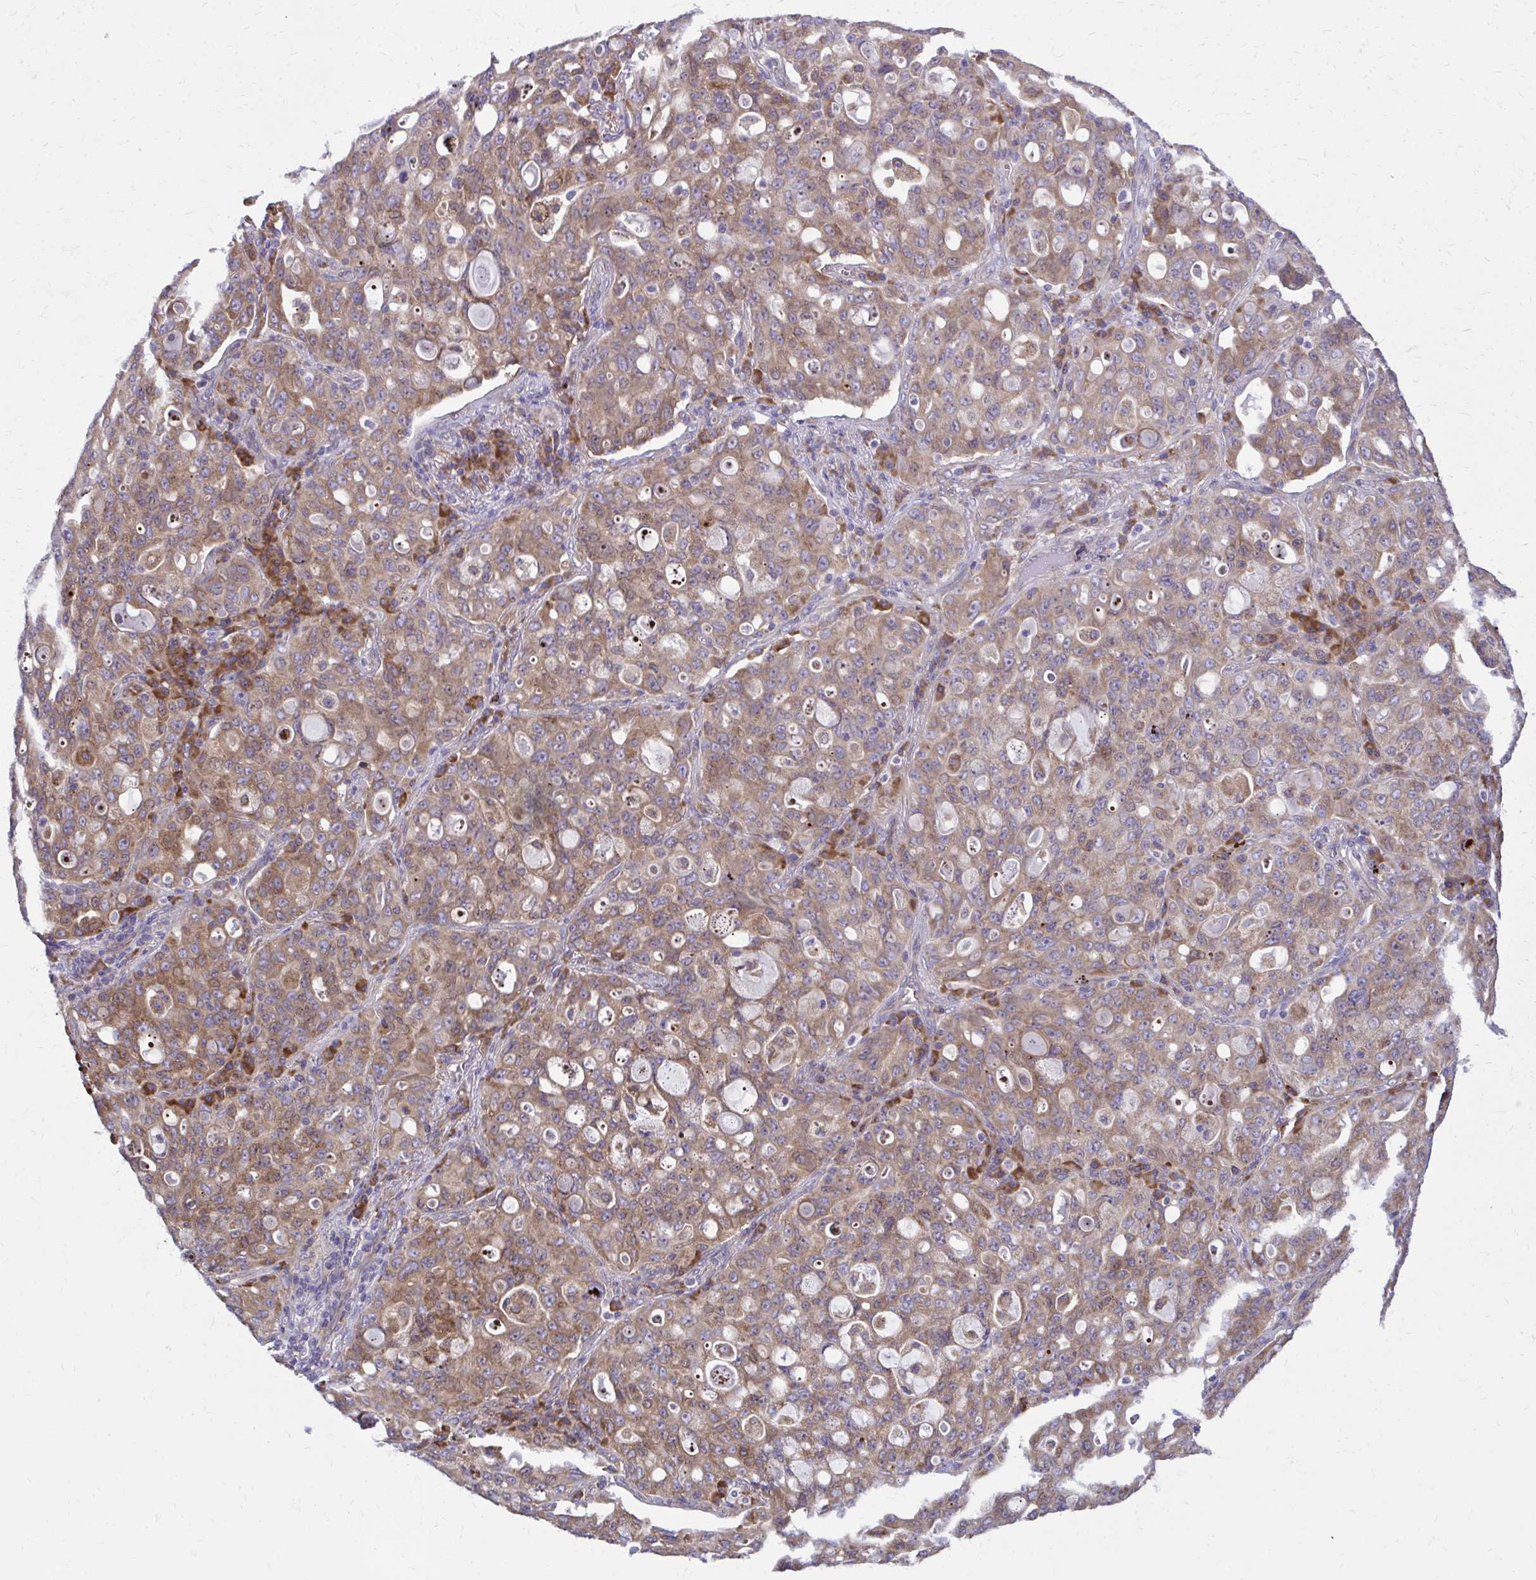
{"staining": {"intensity": "moderate", "quantity": ">75%", "location": "cytoplasmic/membranous"}, "tissue": "lung cancer", "cell_type": "Tumor cells", "image_type": "cancer", "snomed": [{"axis": "morphology", "description": "Adenocarcinoma, NOS"}, {"axis": "topography", "description": "Lung"}], "caption": "A medium amount of moderate cytoplasmic/membranous staining is present in about >75% of tumor cells in lung cancer tissue.", "gene": "CEMP1", "patient": {"sex": "female", "age": 44}}